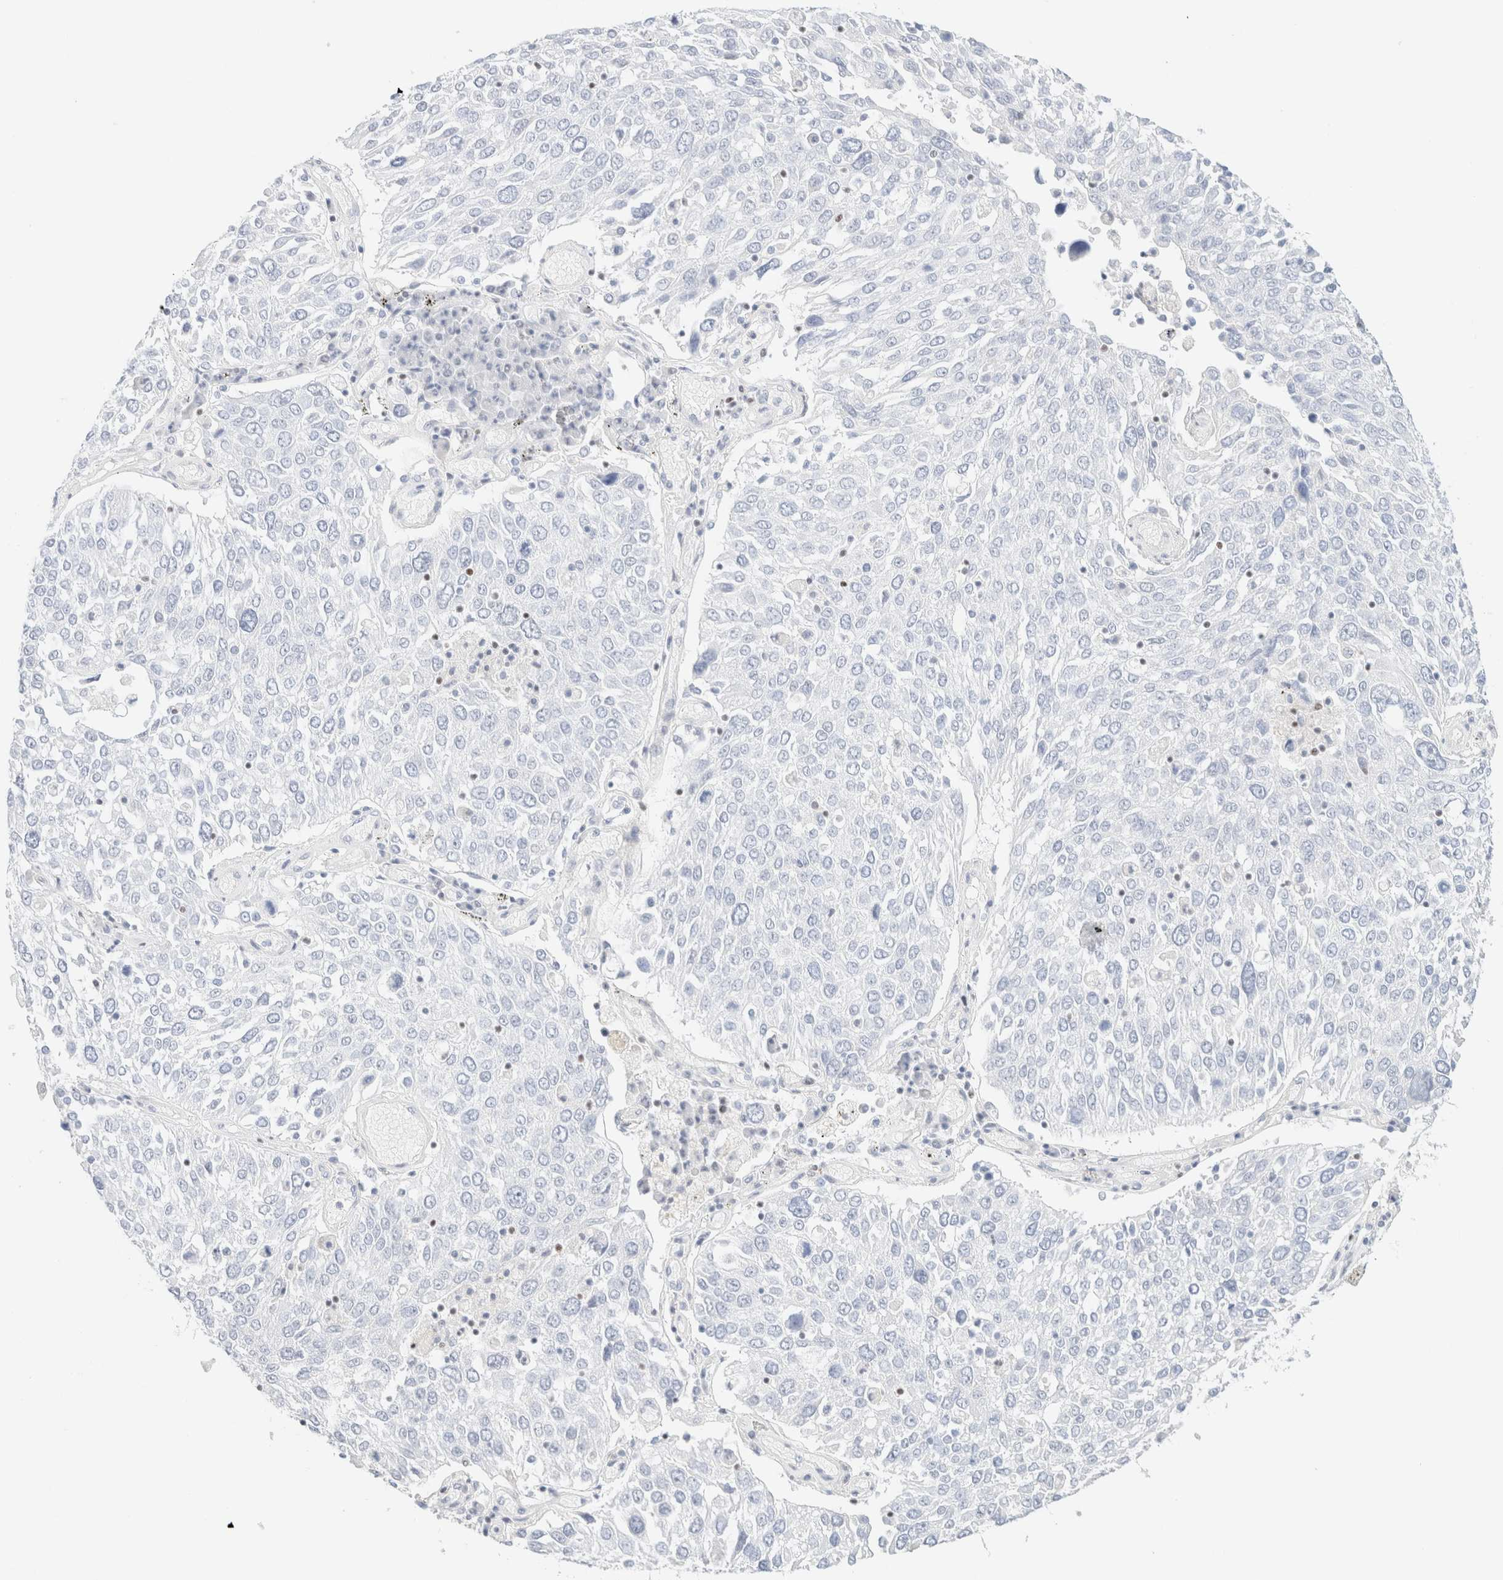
{"staining": {"intensity": "negative", "quantity": "none", "location": "none"}, "tissue": "lung cancer", "cell_type": "Tumor cells", "image_type": "cancer", "snomed": [{"axis": "morphology", "description": "Squamous cell carcinoma, NOS"}, {"axis": "topography", "description": "Lung"}], "caption": "A high-resolution histopathology image shows immunohistochemistry (IHC) staining of squamous cell carcinoma (lung), which displays no significant staining in tumor cells.", "gene": "IKZF3", "patient": {"sex": "male", "age": 65}}